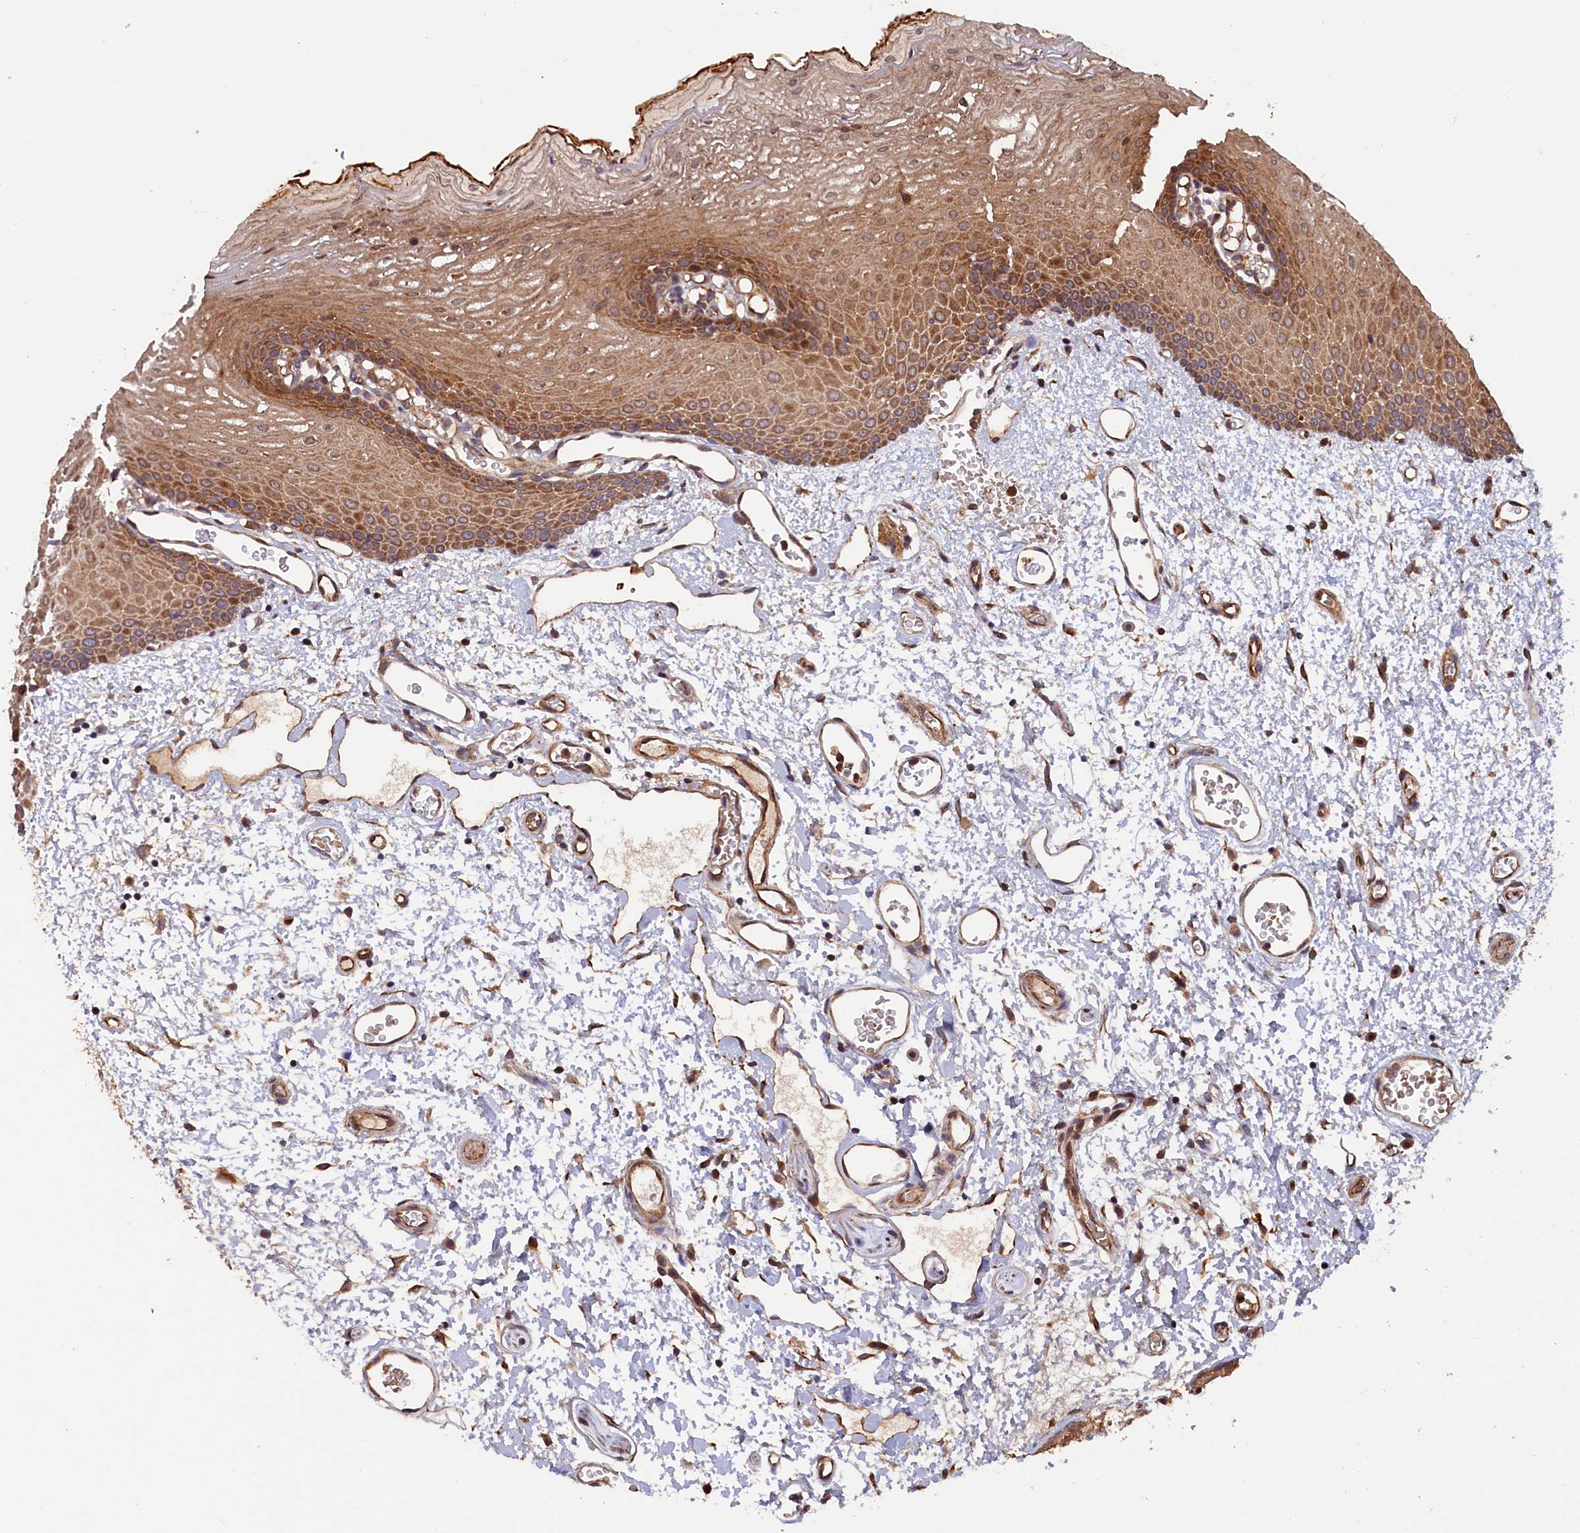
{"staining": {"intensity": "moderate", "quantity": ">75%", "location": "cytoplasmic/membranous"}, "tissue": "oral mucosa", "cell_type": "Squamous epithelial cells", "image_type": "normal", "snomed": [{"axis": "morphology", "description": "Normal tissue, NOS"}, {"axis": "topography", "description": "Oral tissue"}], "caption": "The image reveals a brown stain indicating the presence of a protein in the cytoplasmic/membranous of squamous epithelial cells in oral mucosa. (IHC, brightfield microscopy, high magnification).", "gene": "GREB1L", "patient": {"sex": "female", "age": 70}}